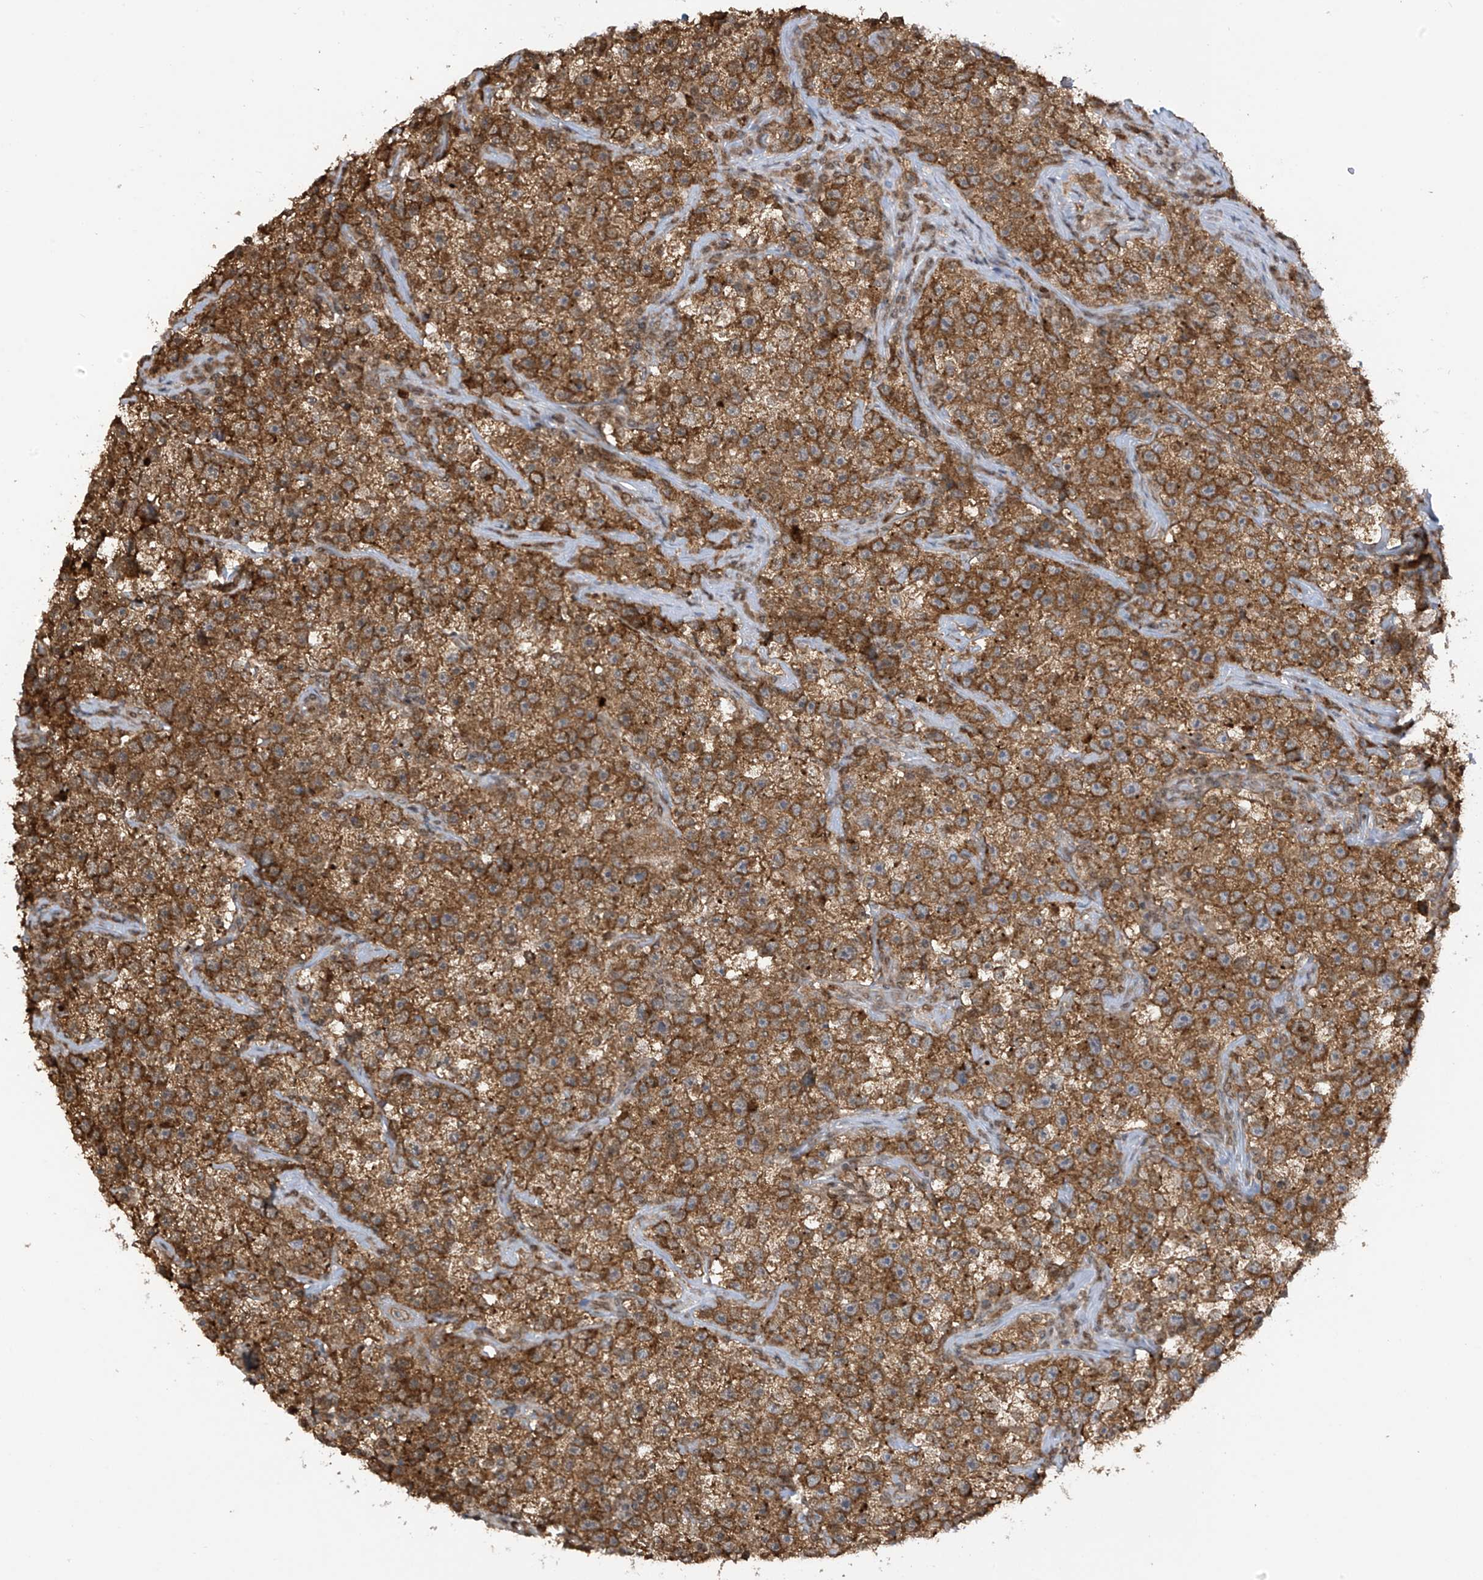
{"staining": {"intensity": "moderate", "quantity": ">75%", "location": "cytoplasmic/membranous"}, "tissue": "testis cancer", "cell_type": "Tumor cells", "image_type": "cancer", "snomed": [{"axis": "morphology", "description": "Seminoma, NOS"}, {"axis": "topography", "description": "Testis"}], "caption": "High-magnification brightfield microscopy of testis seminoma stained with DAB (brown) and counterstained with hematoxylin (blue). tumor cells exhibit moderate cytoplasmic/membranous expression is seen in about>75% of cells.", "gene": "KPNB1", "patient": {"sex": "male", "age": 22}}